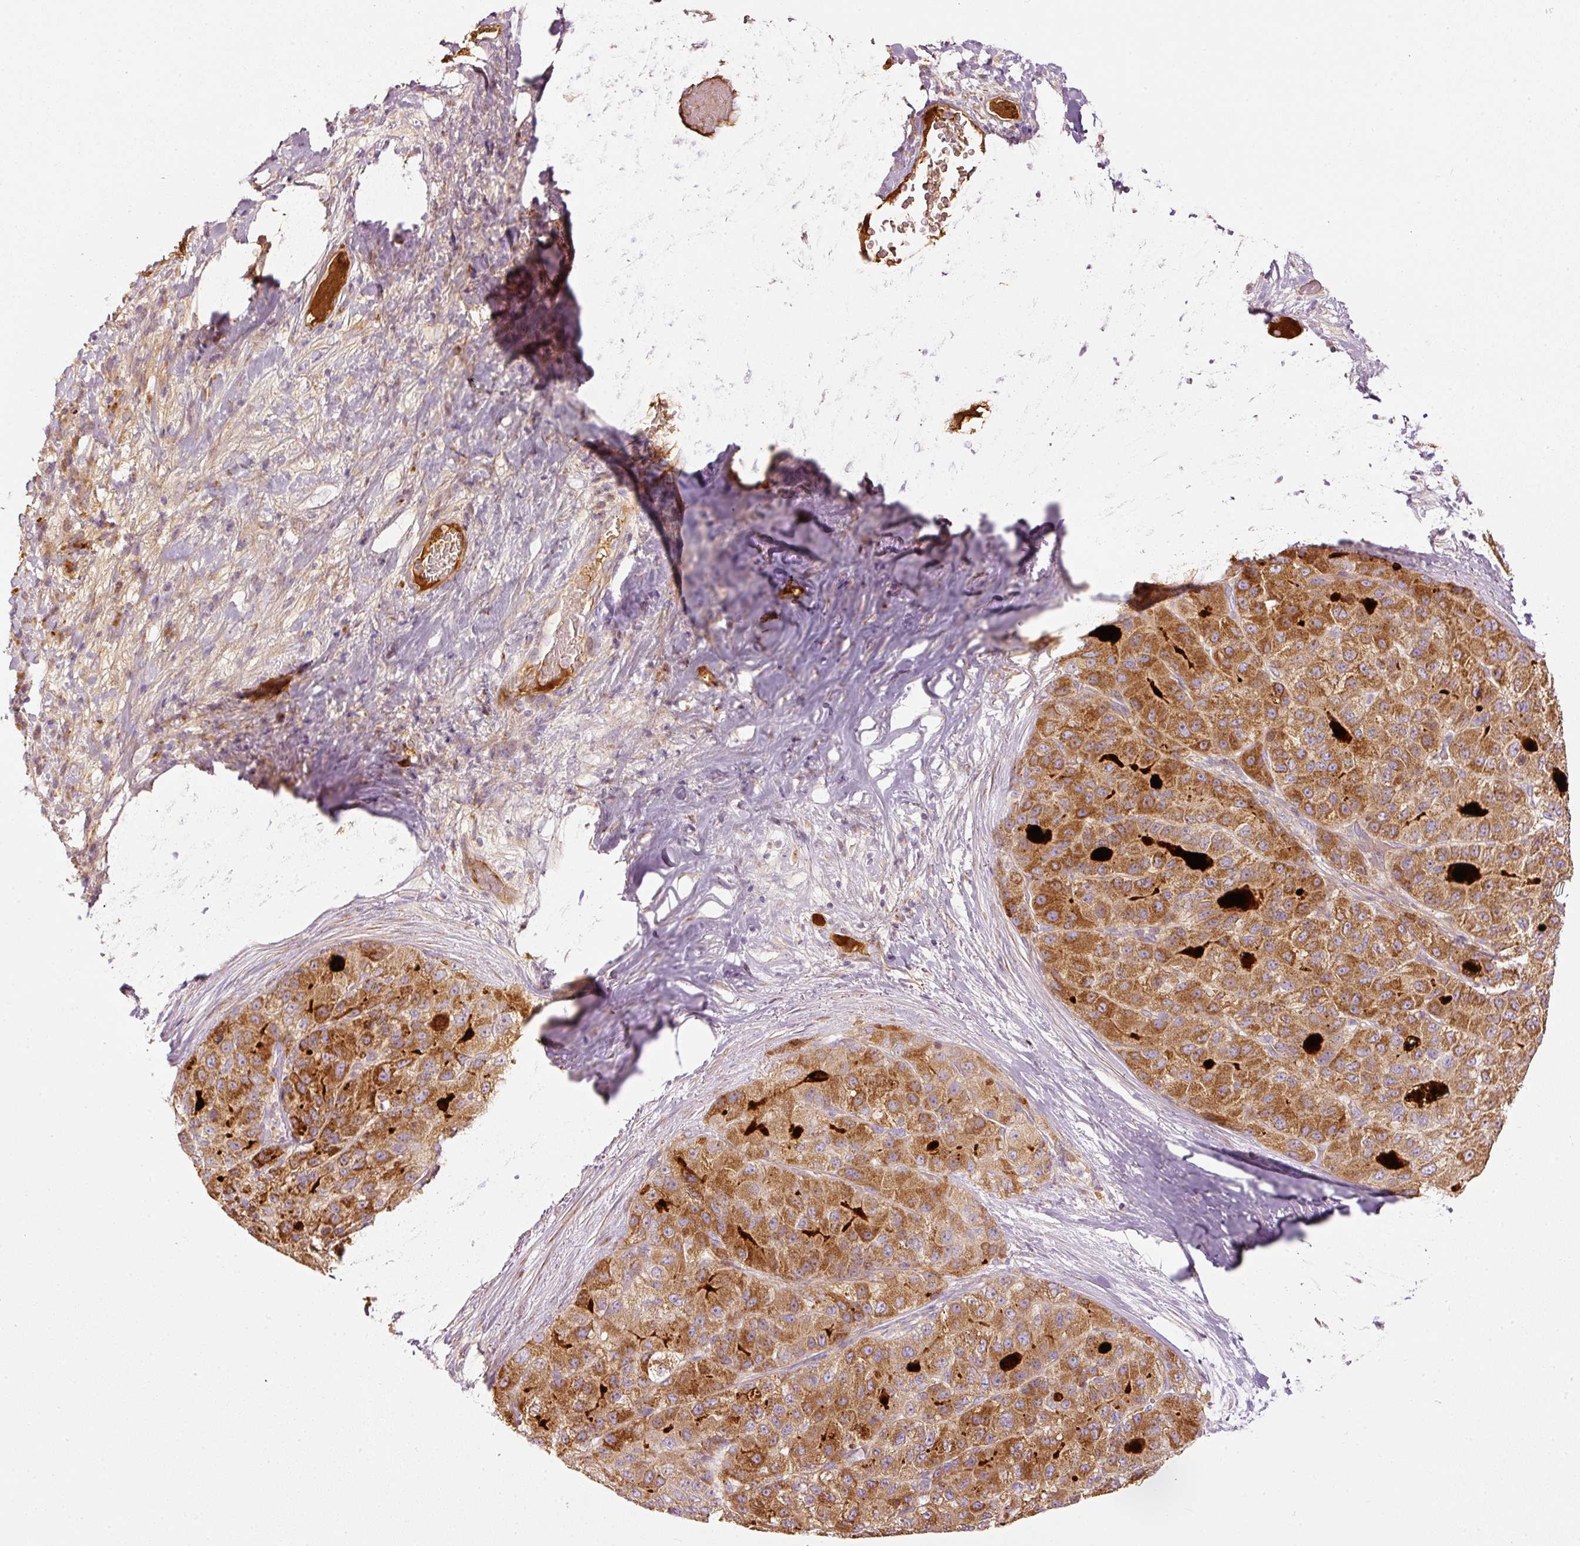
{"staining": {"intensity": "strong", "quantity": ">75%", "location": "cytoplasmic/membranous"}, "tissue": "liver cancer", "cell_type": "Tumor cells", "image_type": "cancer", "snomed": [{"axis": "morphology", "description": "Carcinoma, Hepatocellular, NOS"}, {"axis": "topography", "description": "Liver"}], "caption": "Immunohistochemistry (DAB (3,3'-diaminobenzidine)) staining of liver cancer (hepatocellular carcinoma) reveals strong cytoplasmic/membranous protein expression in about >75% of tumor cells.", "gene": "SERPING1", "patient": {"sex": "male", "age": 80}}